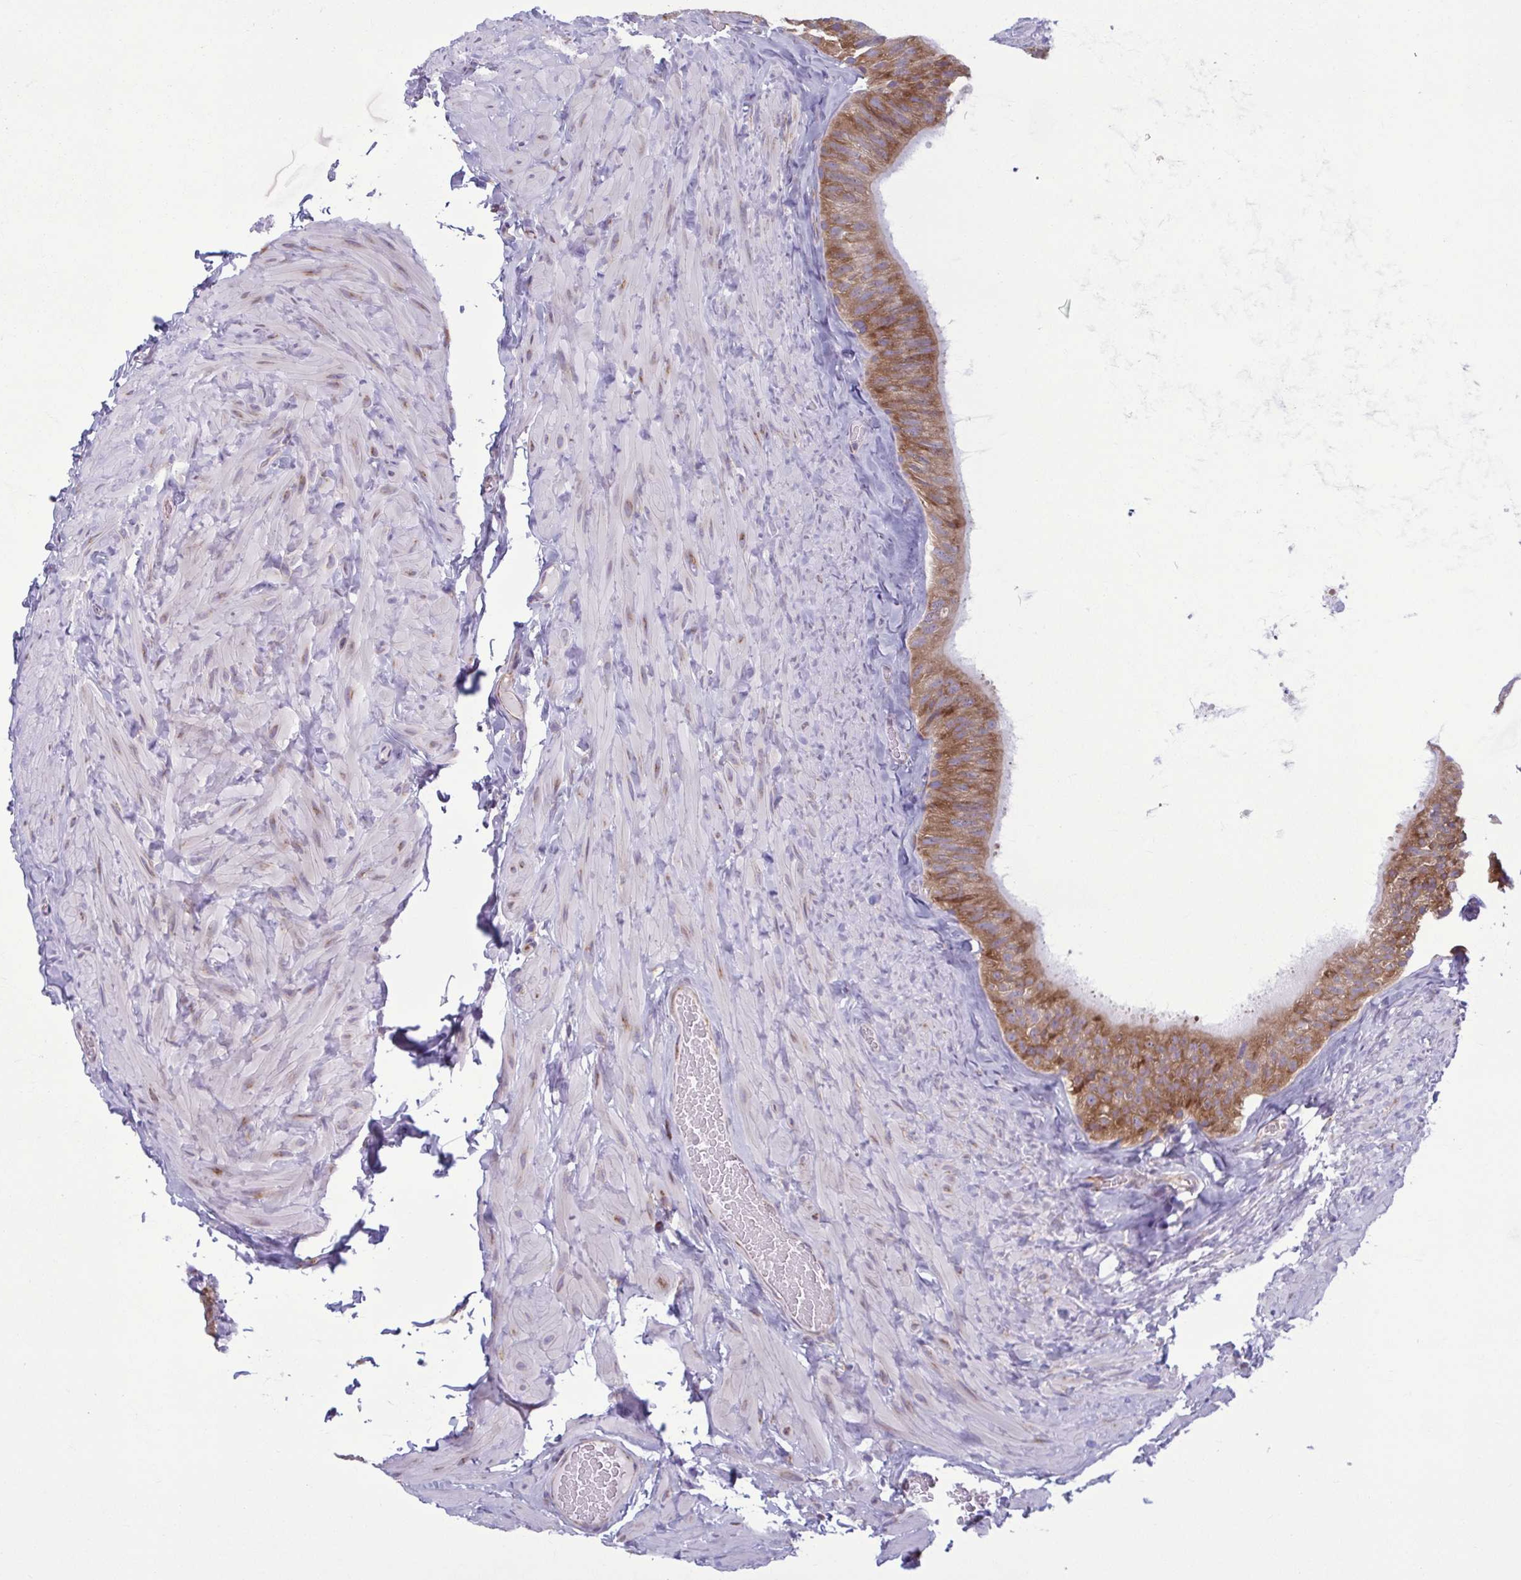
{"staining": {"intensity": "moderate", "quantity": ">75%", "location": "cytoplasmic/membranous"}, "tissue": "epididymis", "cell_type": "Glandular cells", "image_type": "normal", "snomed": [{"axis": "morphology", "description": "Normal tissue, NOS"}, {"axis": "topography", "description": "Epididymis, spermatic cord, NOS"}, {"axis": "topography", "description": "Epididymis"}], "caption": "DAB (3,3'-diaminobenzidine) immunohistochemical staining of benign human epididymis exhibits moderate cytoplasmic/membranous protein positivity in about >75% of glandular cells.", "gene": "RPS16", "patient": {"sex": "male", "age": 31}}